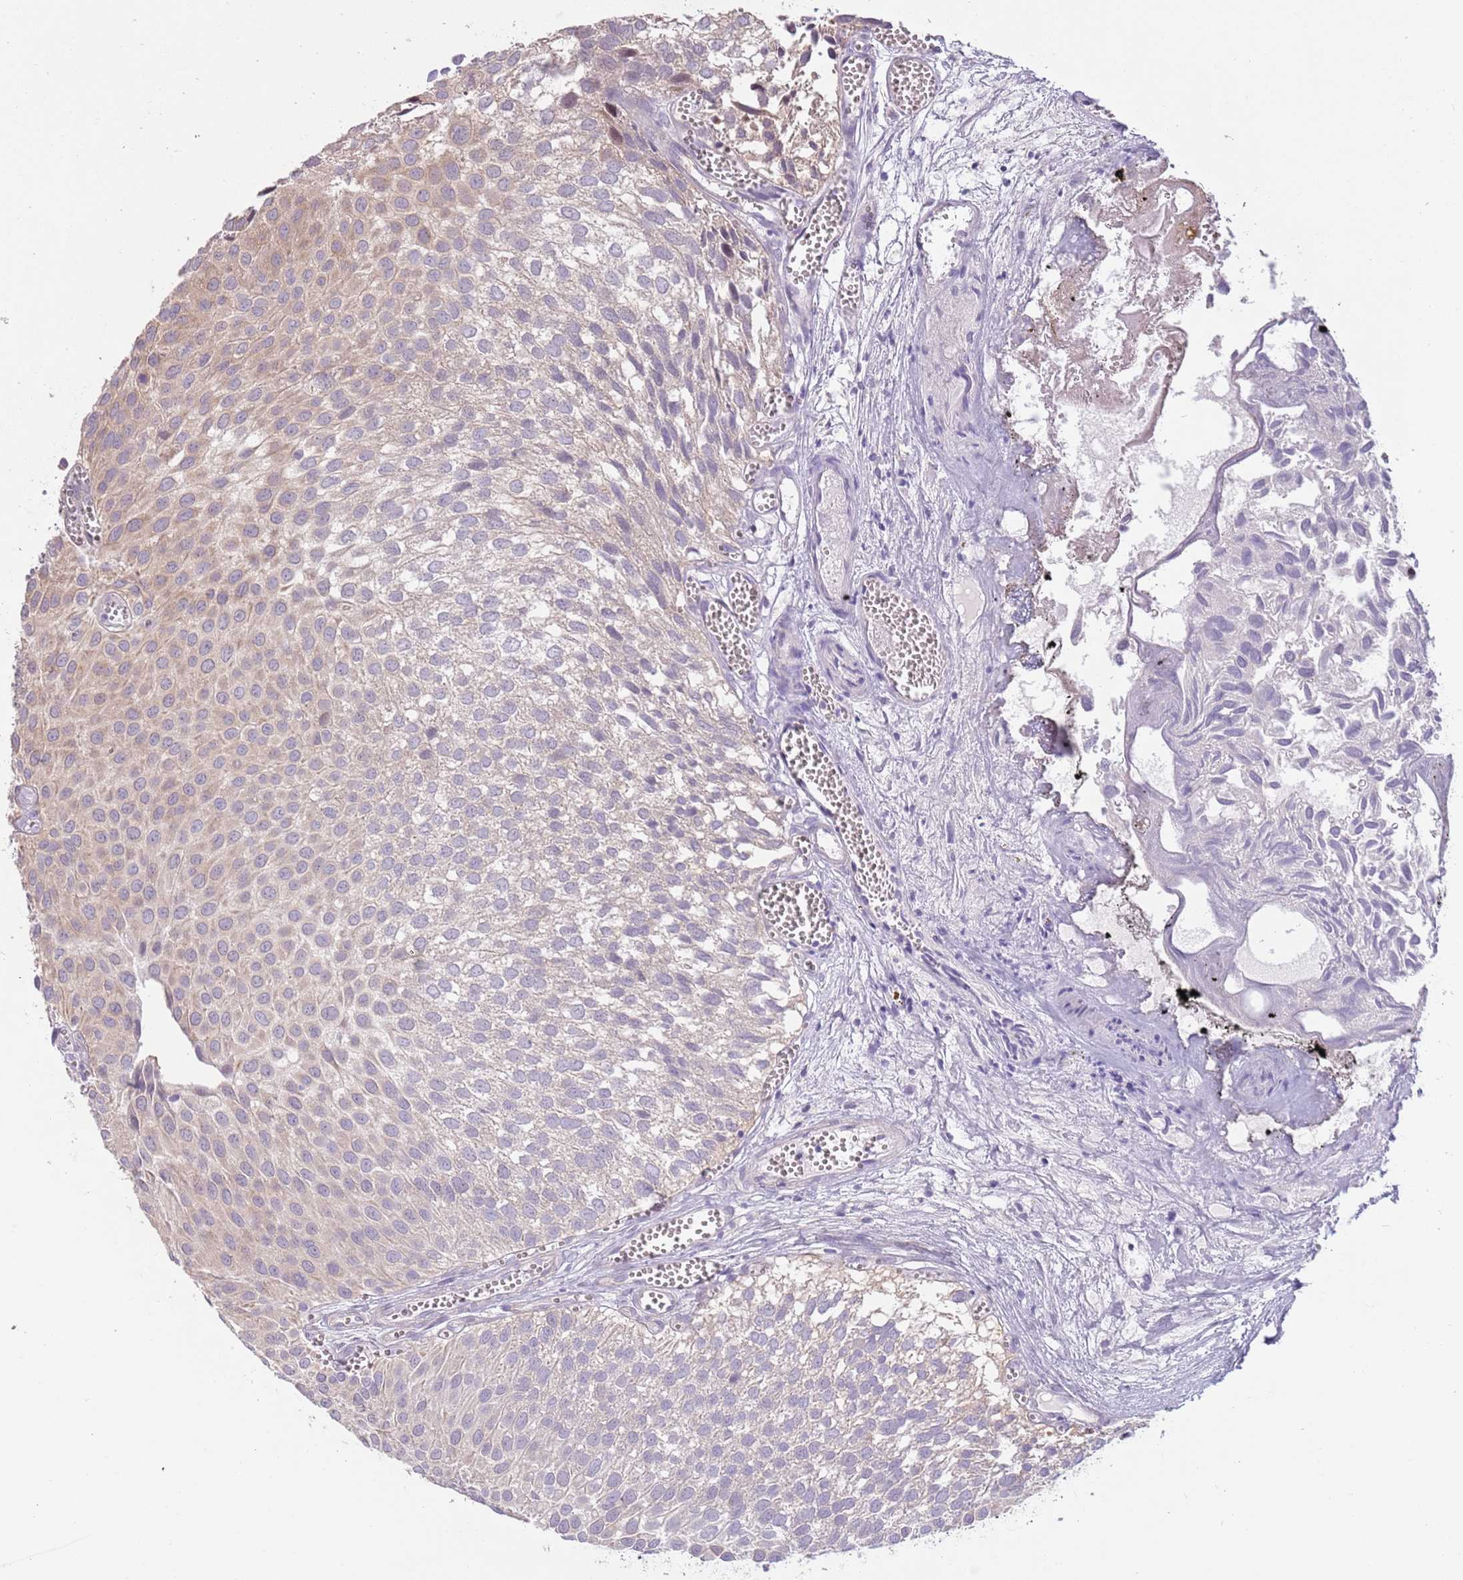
{"staining": {"intensity": "weak", "quantity": "<25%", "location": "cytoplasmic/membranous"}, "tissue": "urothelial cancer", "cell_type": "Tumor cells", "image_type": "cancer", "snomed": [{"axis": "morphology", "description": "Urothelial carcinoma, Low grade"}, {"axis": "topography", "description": "Urinary bladder"}], "caption": "This histopathology image is of urothelial cancer stained with IHC to label a protein in brown with the nuclei are counter-stained blue. There is no staining in tumor cells.", "gene": "LDHD", "patient": {"sex": "male", "age": 88}}